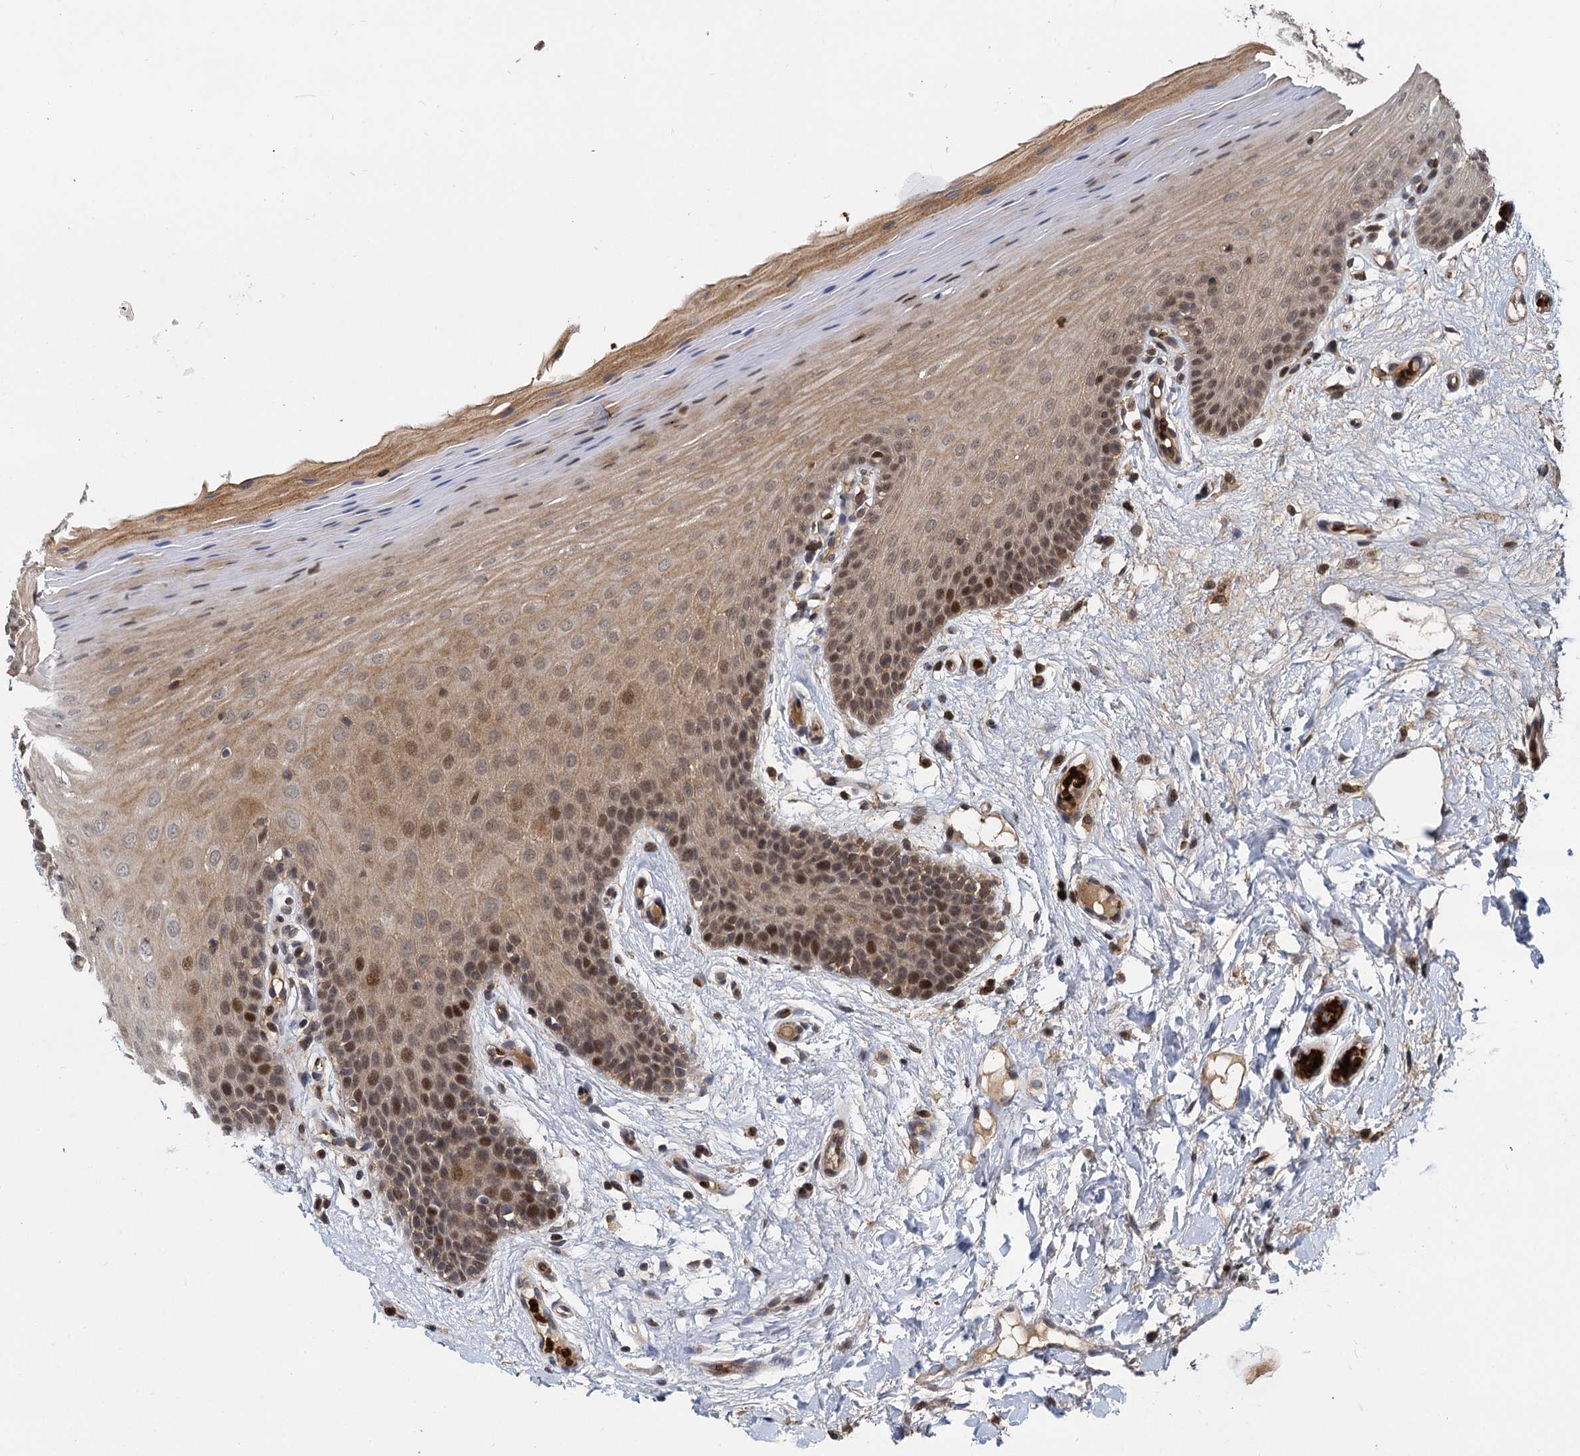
{"staining": {"intensity": "moderate", "quantity": ">75%", "location": "cytoplasmic/membranous,nuclear"}, "tissue": "oral mucosa", "cell_type": "Squamous epithelial cells", "image_type": "normal", "snomed": [{"axis": "morphology", "description": "Normal tissue, NOS"}, {"axis": "topography", "description": "Oral tissue"}, {"axis": "topography", "description": "Tounge, NOS"}], "caption": "IHC (DAB) staining of benign oral mucosa shows moderate cytoplasmic/membranous,nuclear protein positivity in about >75% of squamous epithelial cells. (DAB IHC with brightfield microscopy, high magnification).", "gene": "FANCI", "patient": {"sex": "male", "age": 47}}